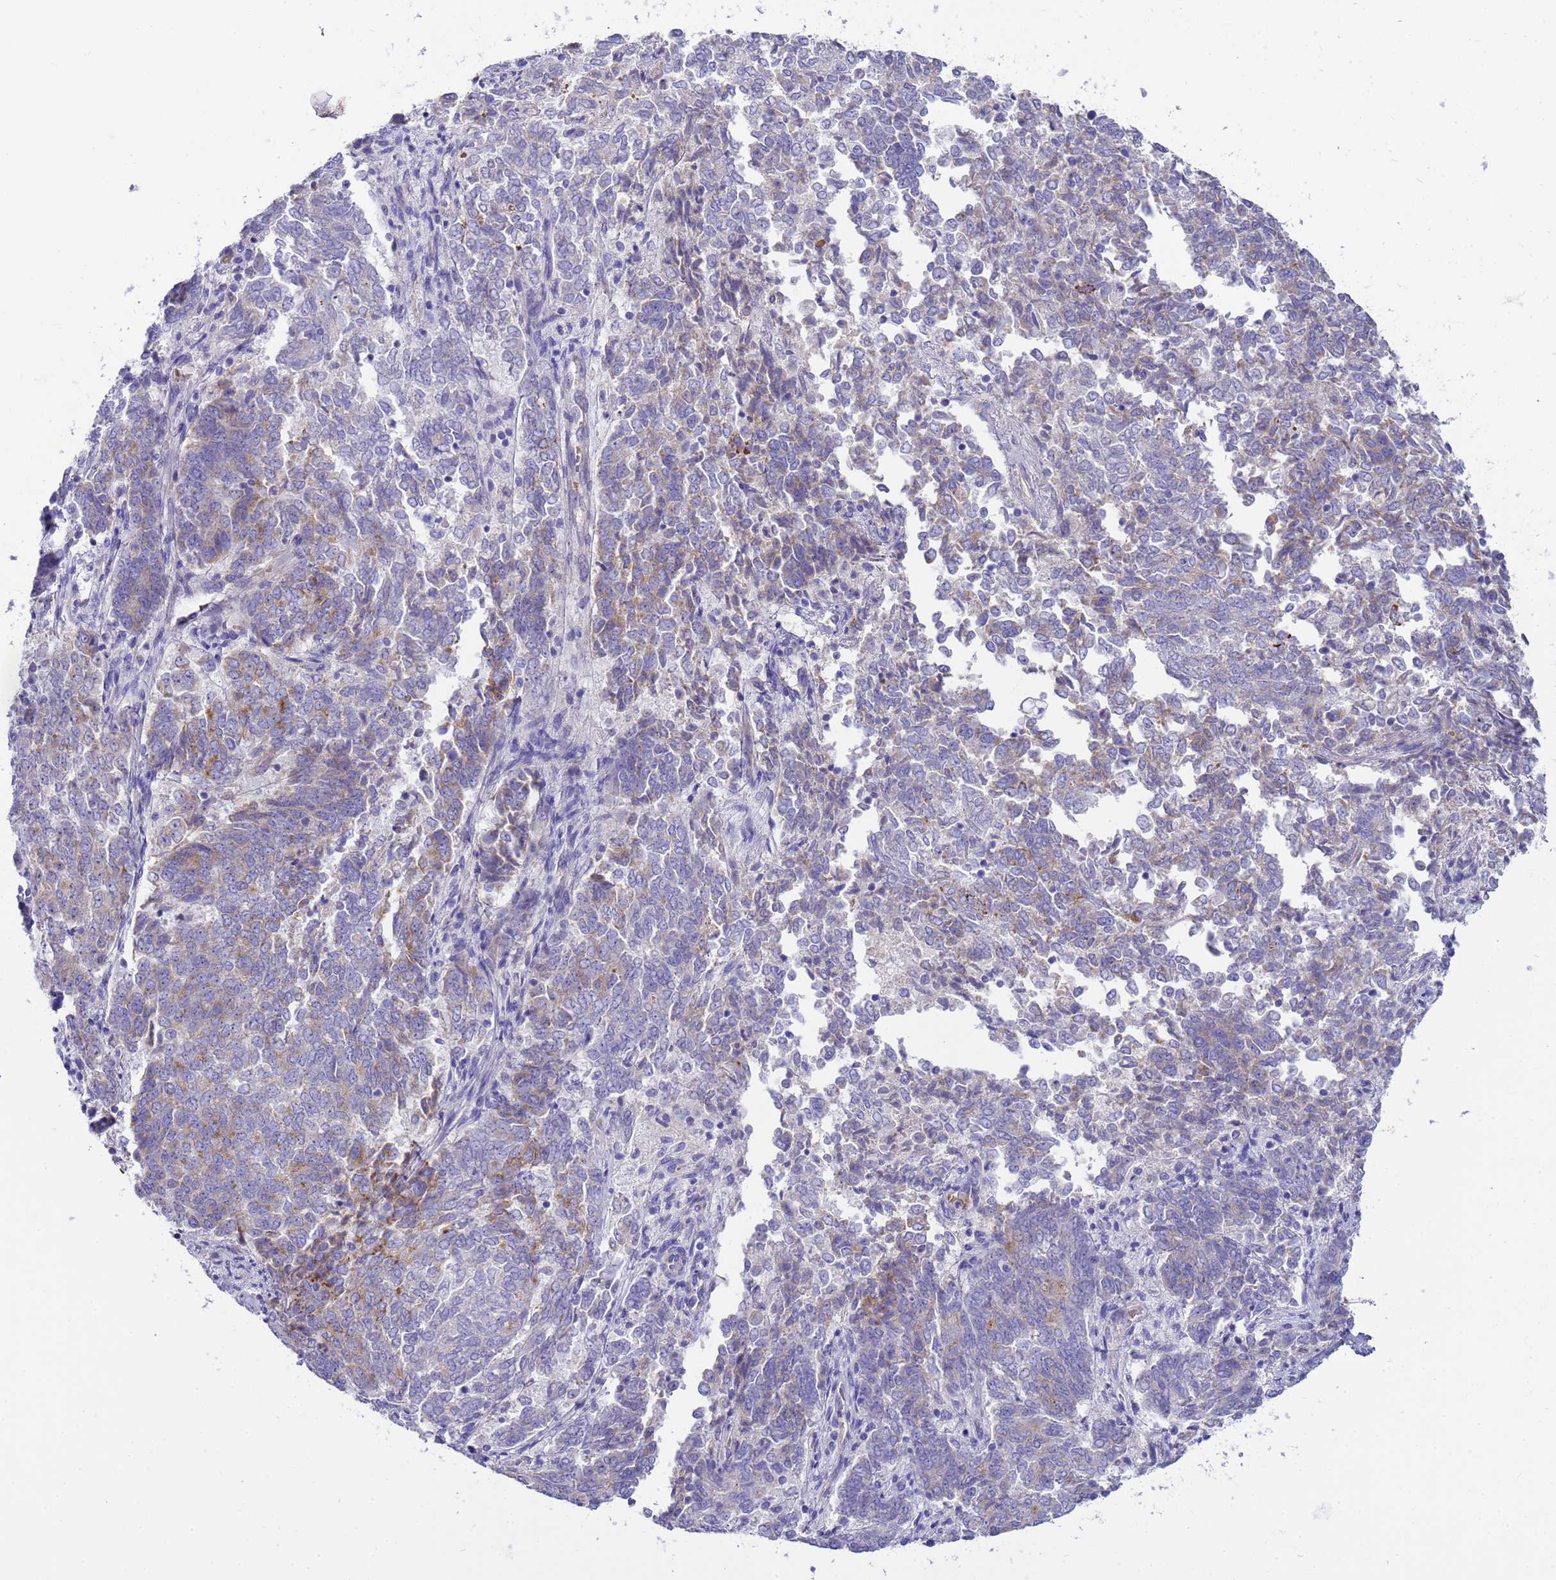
{"staining": {"intensity": "weak", "quantity": "<25%", "location": "cytoplasmic/membranous"}, "tissue": "endometrial cancer", "cell_type": "Tumor cells", "image_type": "cancer", "snomed": [{"axis": "morphology", "description": "Adenocarcinoma, NOS"}, {"axis": "topography", "description": "Endometrium"}], "caption": "Immunohistochemical staining of human endometrial cancer demonstrates no significant staining in tumor cells.", "gene": "RIPPLY2", "patient": {"sex": "female", "age": 80}}